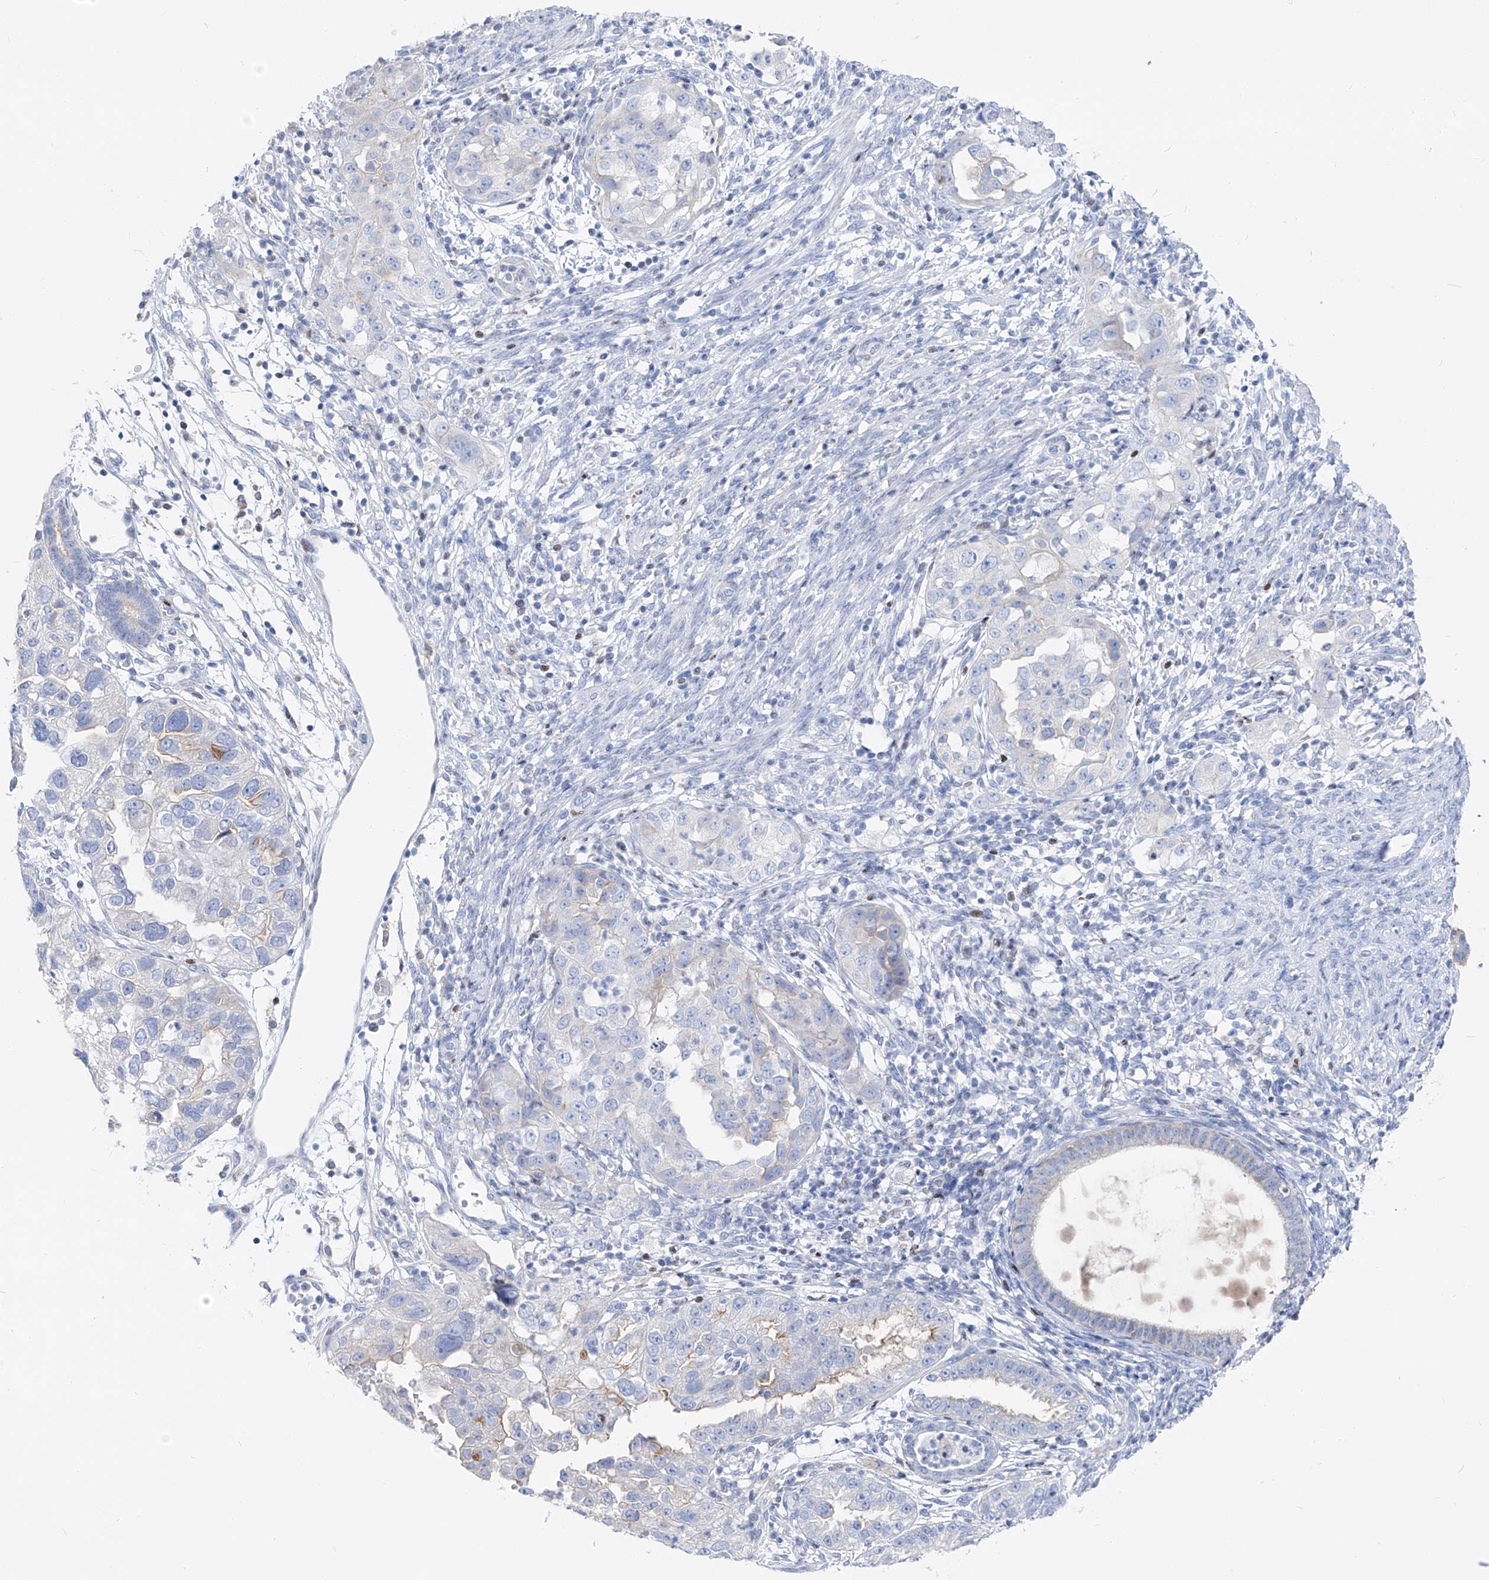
{"staining": {"intensity": "negative", "quantity": "none", "location": "none"}, "tissue": "endometrial cancer", "cell_type": "Tumor cells", "image_type": "cancer", "snomed": [{"axis": "morphology", "description": "Adenocarcinoma, NOS"}, {"axis": "topography", "description": "Endometrium"}], "caption": "Immunohistochemistry of endometrial cancer reveals no staining in tumor cells.", "gene": "FRS3", "patient": {"sex": "female", "age": 85}}